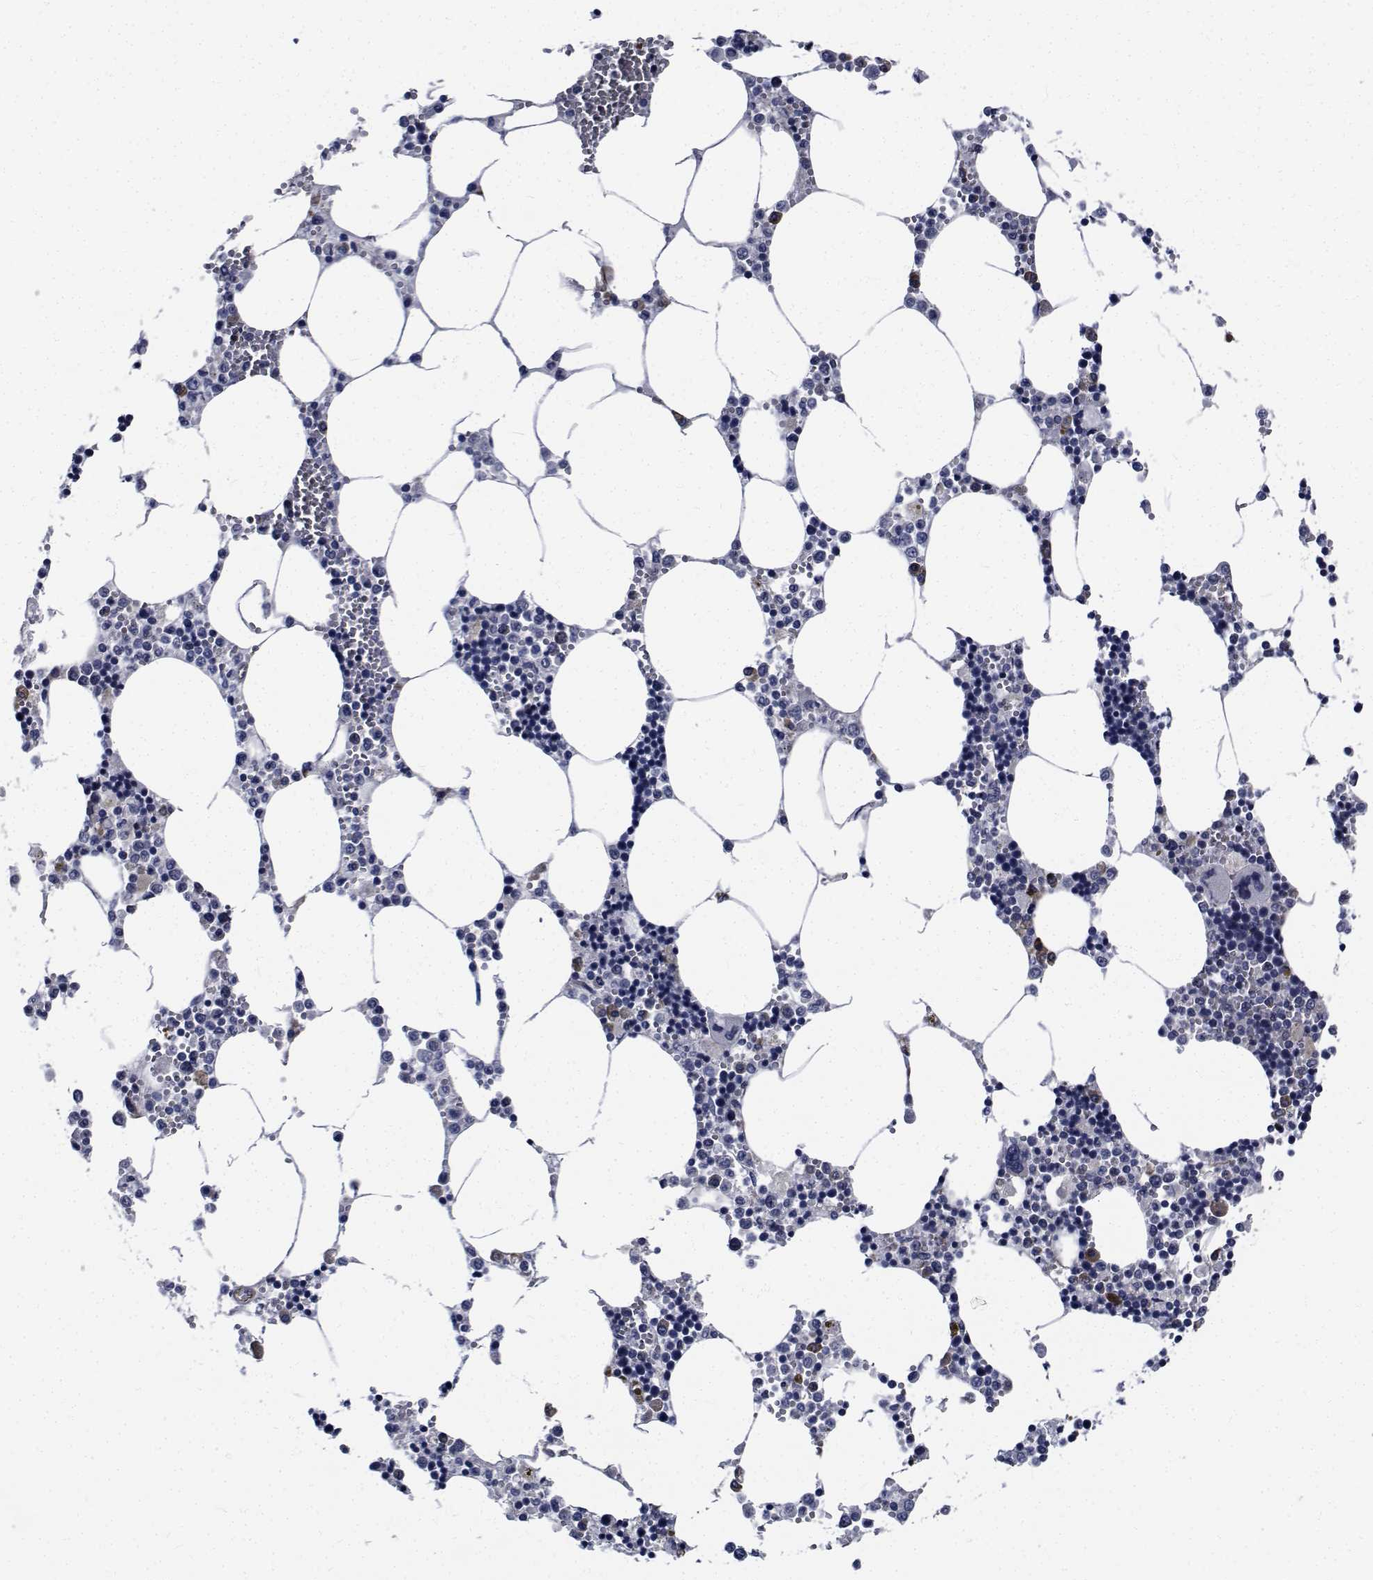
{"staining": {"intensity": "negative", "quantity": "none", "location": "none"}, "tissue": "bone marrow", "cell_type": "Hematopoietic cells", "image_type": "normal", "snomed": [{"axis": "morphology", "description": "Normal tissue, NOS"}, {"axis": "topography", "description": "Bone marrow"}], "caption": "A high-resolution photomicrograph shows immunohistochemistry (IHC) staining of unremarkable bone marrow, which displays no significant expression in hematopoietic cells. (DAB (3,3'-diaminobenzidine) immunohistochemistry (IHC) visualized using brightfield microscopy, high magnification).", "gene": "TTBK1", "patient": {"sex": "male", "age": 54}}